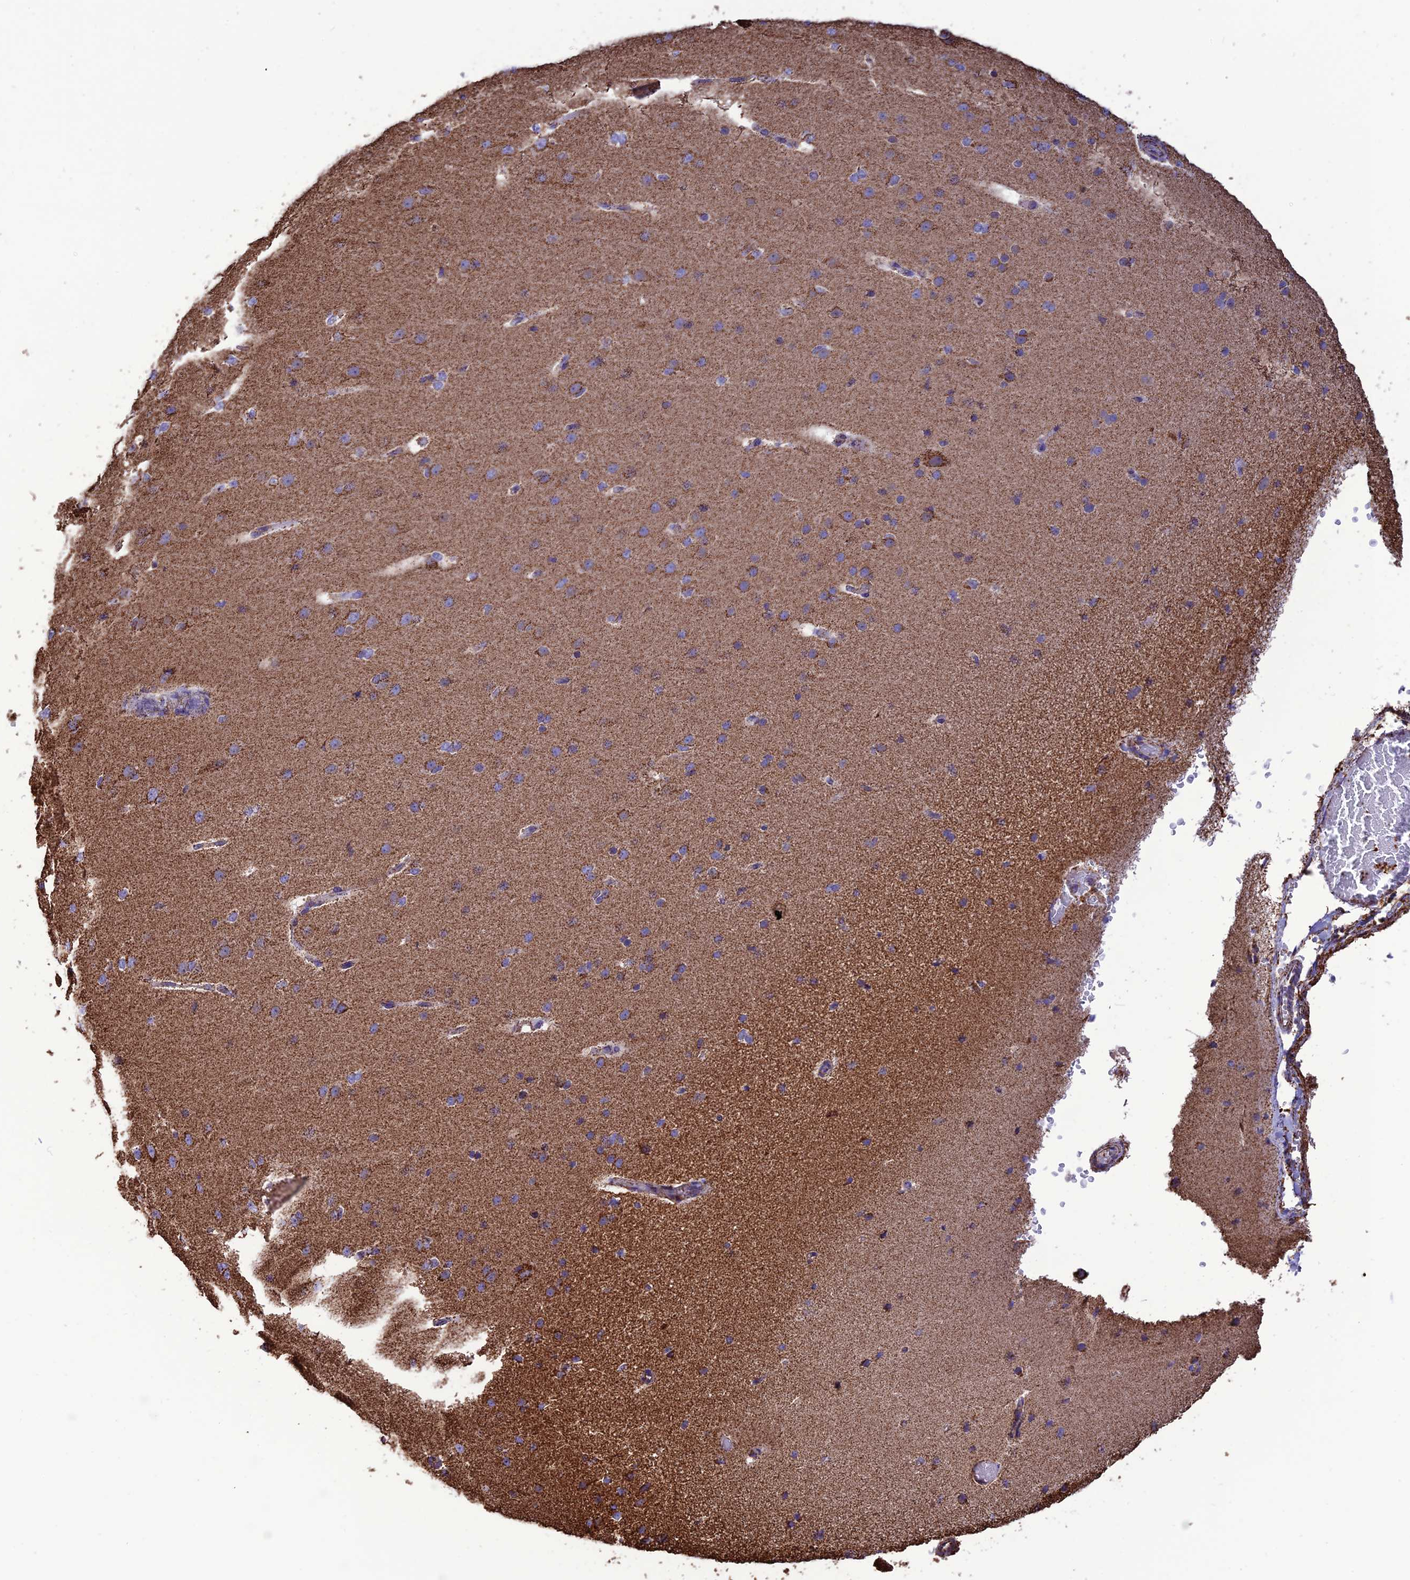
{"staining": {"intensity": "moderate", "quantity": ">75%", "location": "cytoplasmic/membranous"}, "tissue": "cerebral cortex", "cell_type": "Endothelial cells", "image_type": "normal", "snomed": [{"axis": "morphology", "description": "Normal tissue, NOS"}, {"axis": "morphology", "description": "Developmental malformation"}, {"axis": "topography", "description": "Cerebral cortex"}], "caption": "DAB immunohistochemical staining of benign human cerebral cortex reveals moderate cytoplasmic/membranous protein positivity in approximately >75% of endothelial cells.", "gene": "NDUFAF1", "patient": {"sex": "female", "age": 30}}